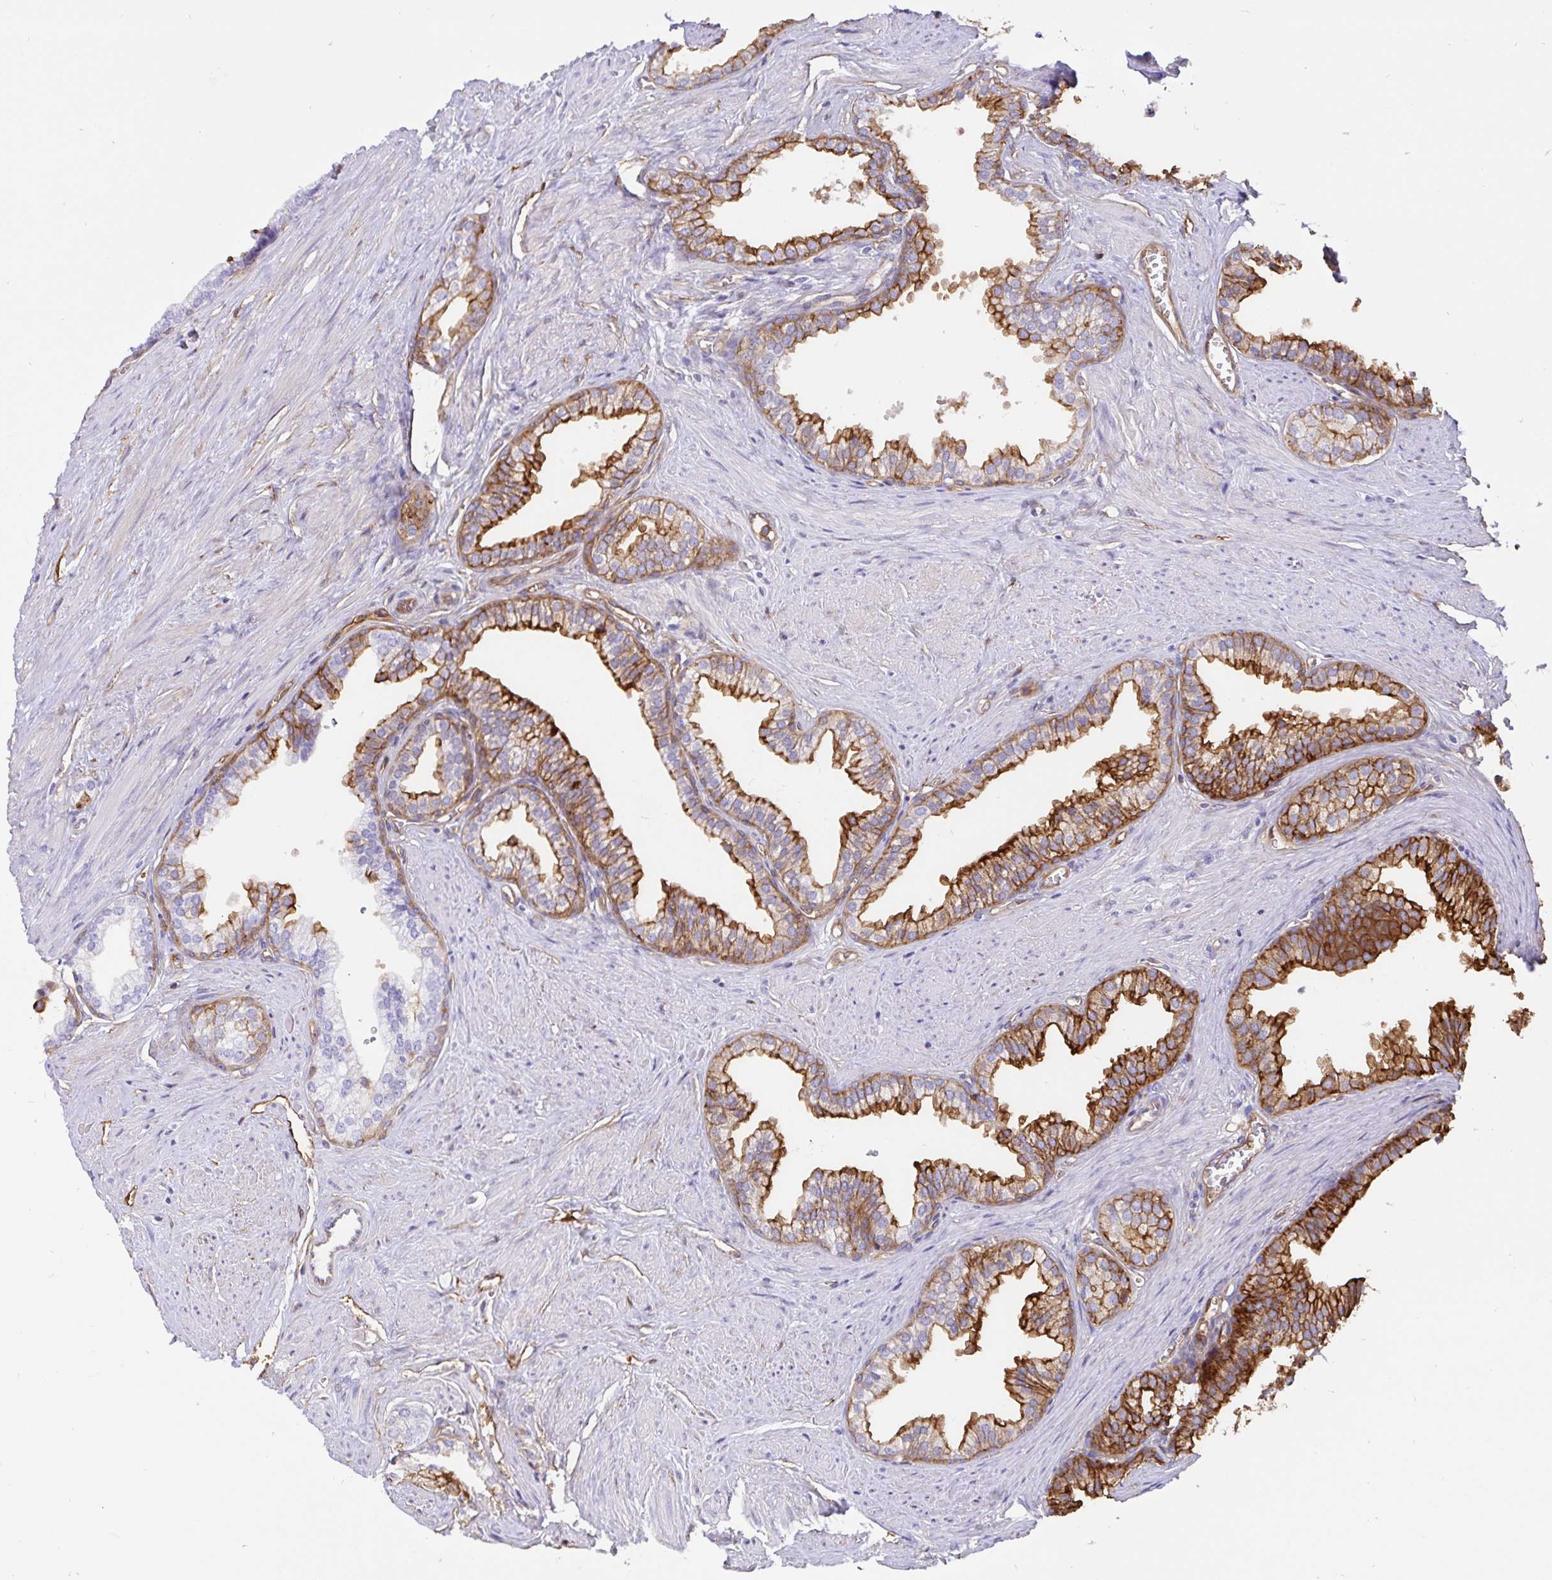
{"staining": {"intensity": "moderate", "quantity": "25%-75%", "location": "cytoplasmic/membranous"}, "tissue": "prostate", "cell_type": "Glandular cells", "image_type": "normal", "snomed": [{"axis": "morphology", "description": "Normal tissue, NOS"}, {"axis": "topography", "description": "Prostate"}, {"axis": "topography", "description": "Peripheral nerve tissue"}], "caption": "Immunohistochemistry histopathology image of benign prostate stained for a protein (brown), which shows medium levels of moderate cytoplasmic/membranous expression in about 25%-75% of glandular cells.", "gene": "ANXA2", "patient": {"sex": "male", "age": 55}}